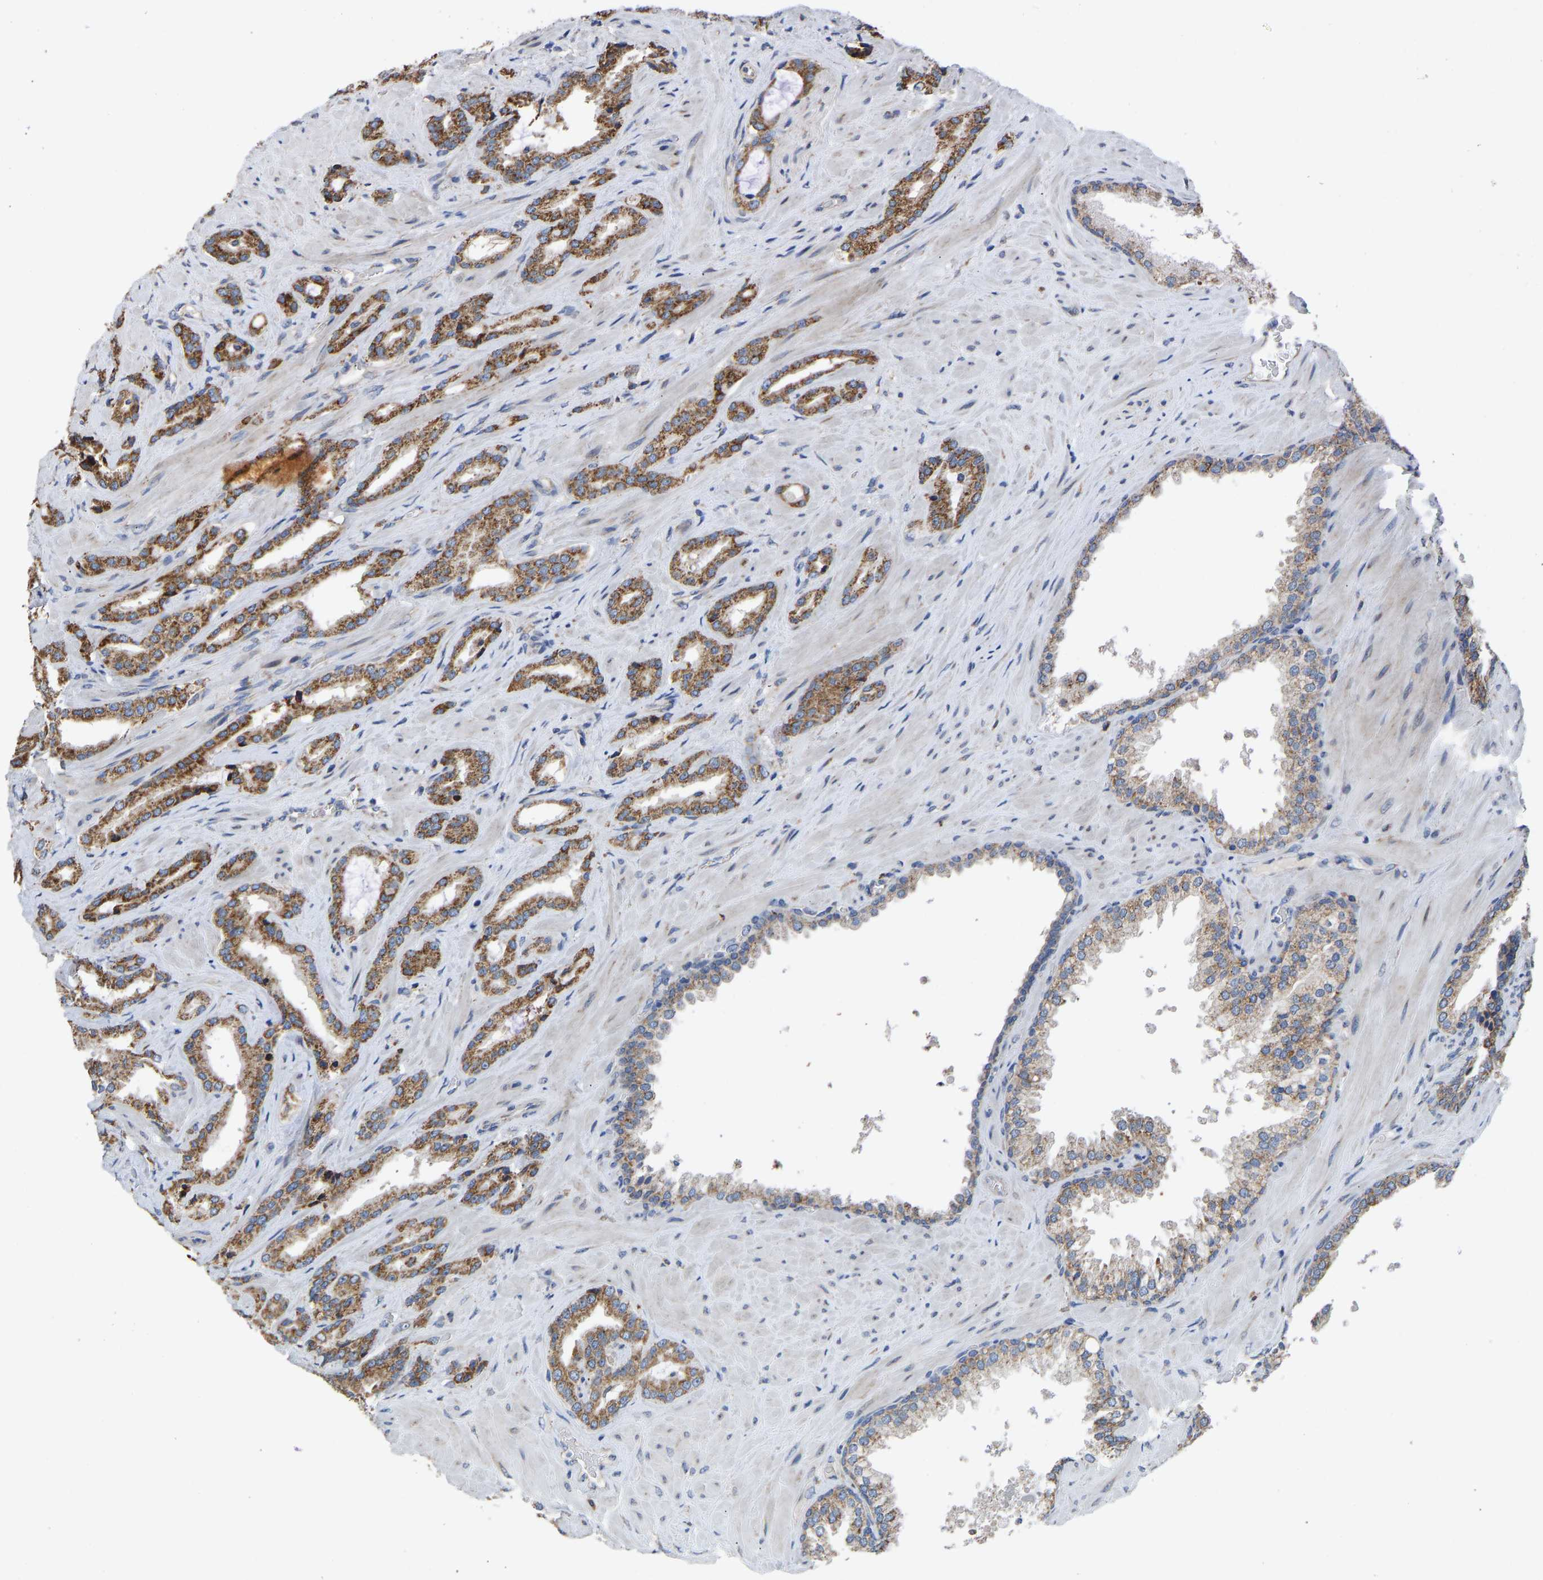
{"staining": {"intensity": "strong", "quantity": ">75%", "location": "cytoplasmic/membranous"}, "tissue": "prostate cancer", "cell_type": "Tumor cells", "image_type": "cancer", "snomed": [{"axis": "morphology", "description": "Adenocarcinoma, High grade"}, {"axis": "topography", "description": "Prostate"}], "caption": "Human high-grade adenocarcinoma (prostate) stained with a brown dye reveals strong cytoplasmic/membranous positive positivity in approximately >75% of tumor cells.", "gene": "TMEM150A", "patient": {"sex": "male", "age": 64}}